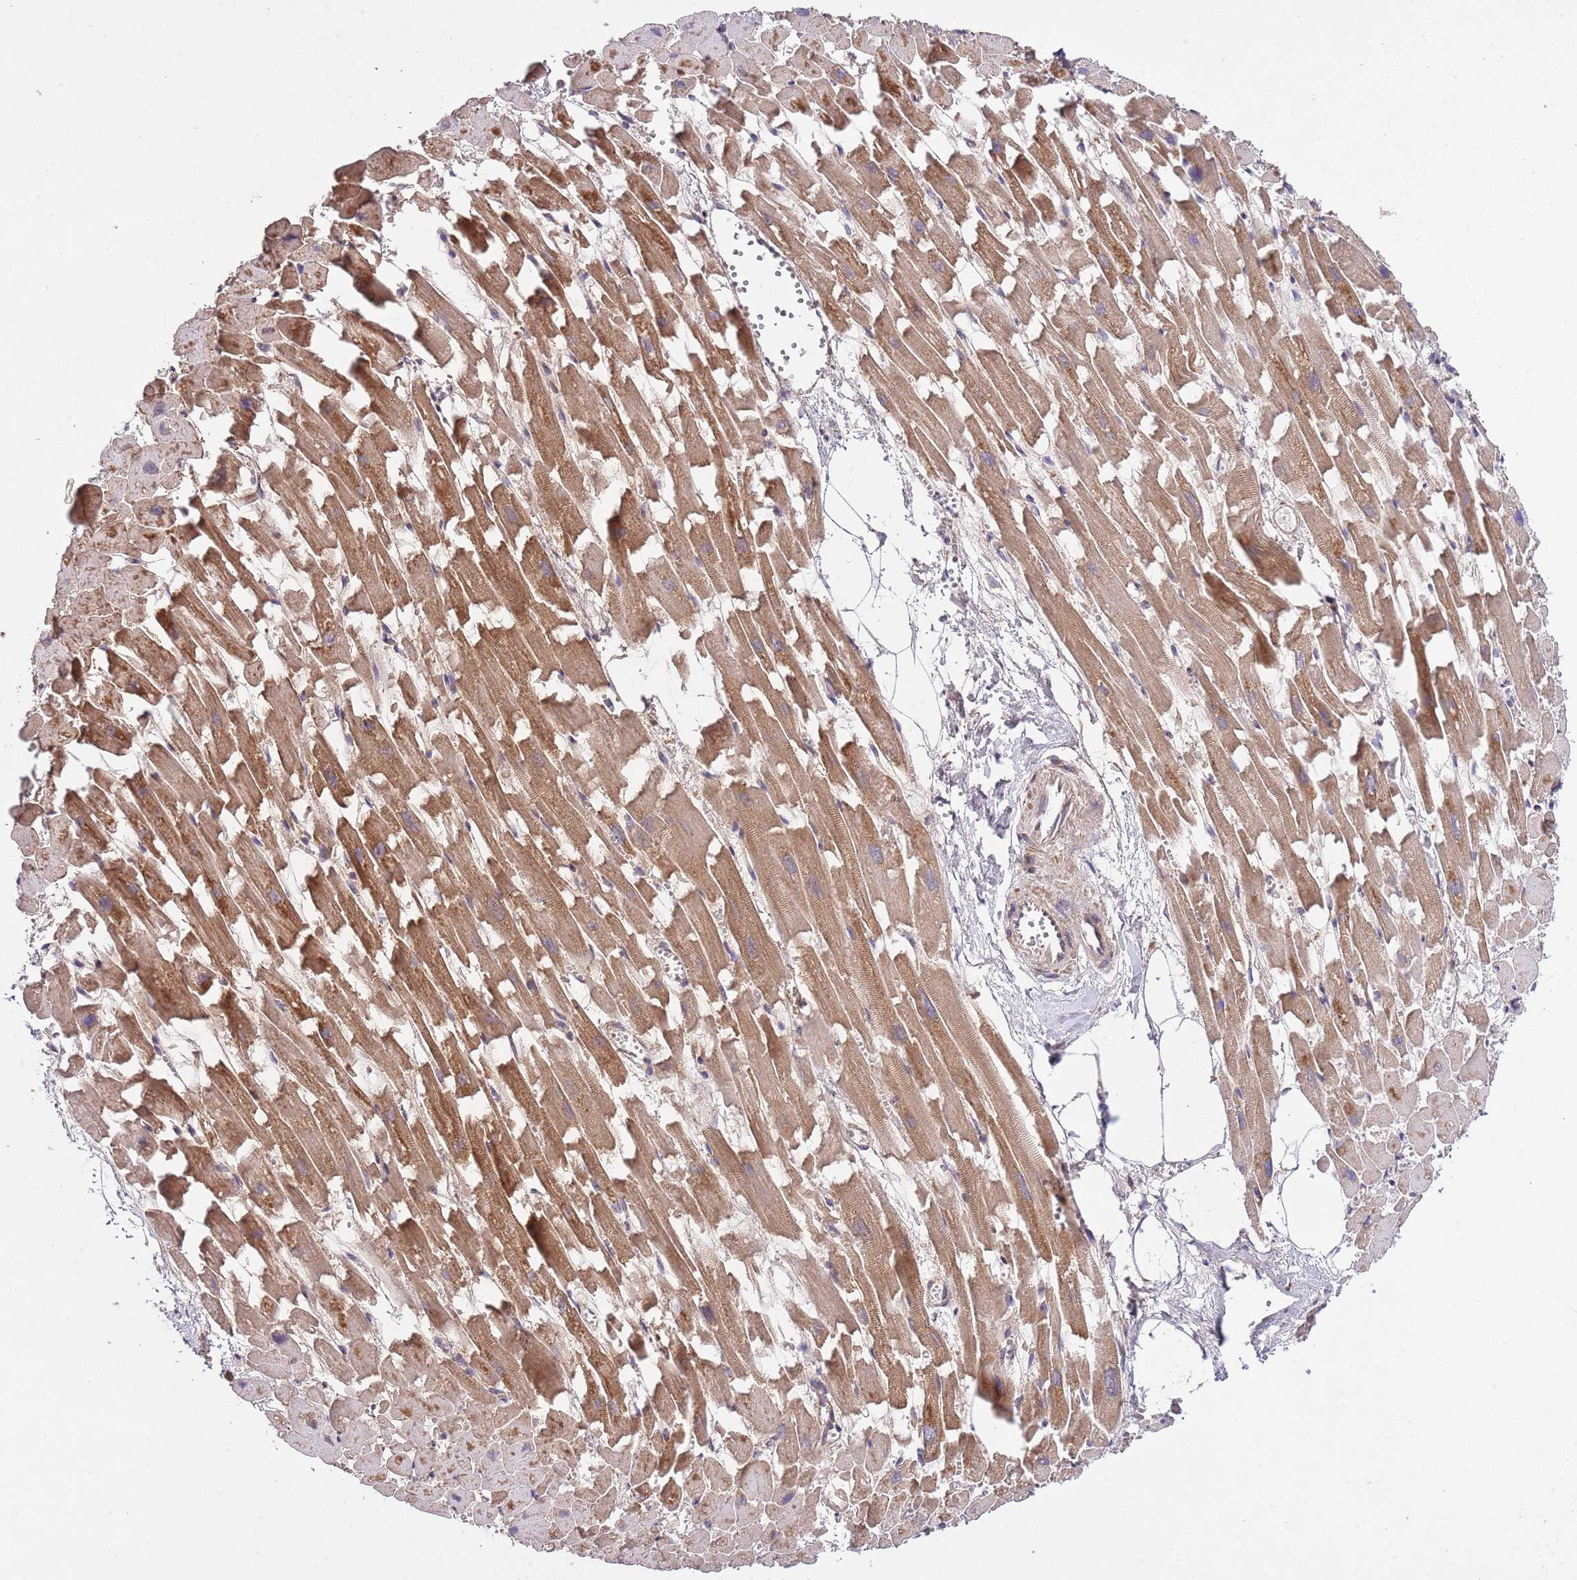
{"staining": {"intensity": "moderate", "quantity": ">75%", "location": "cytoplasmic/membranous"}, "tissue": "heart muscle", "cell_type": "Cardiomyocytes", "image_type": "normal", "snomed": [{"axis": "morphology", "description": "Normal tissue, NOS"}, {"axis": "topography", "description": "Heart"}], "caption": "Immunohistochemistry (IHC) (DAB (3,3'-diaminobenzidine)) staining of benign heart muscle displays moderate cytoplasmic/membranous protein expression in approximately >75% of cardiomyocytes. (Brightfield microscopy of DAB IHC at high magnification).", "gene": "MFNG", "patient": {"sex": "female", "age": 64}}